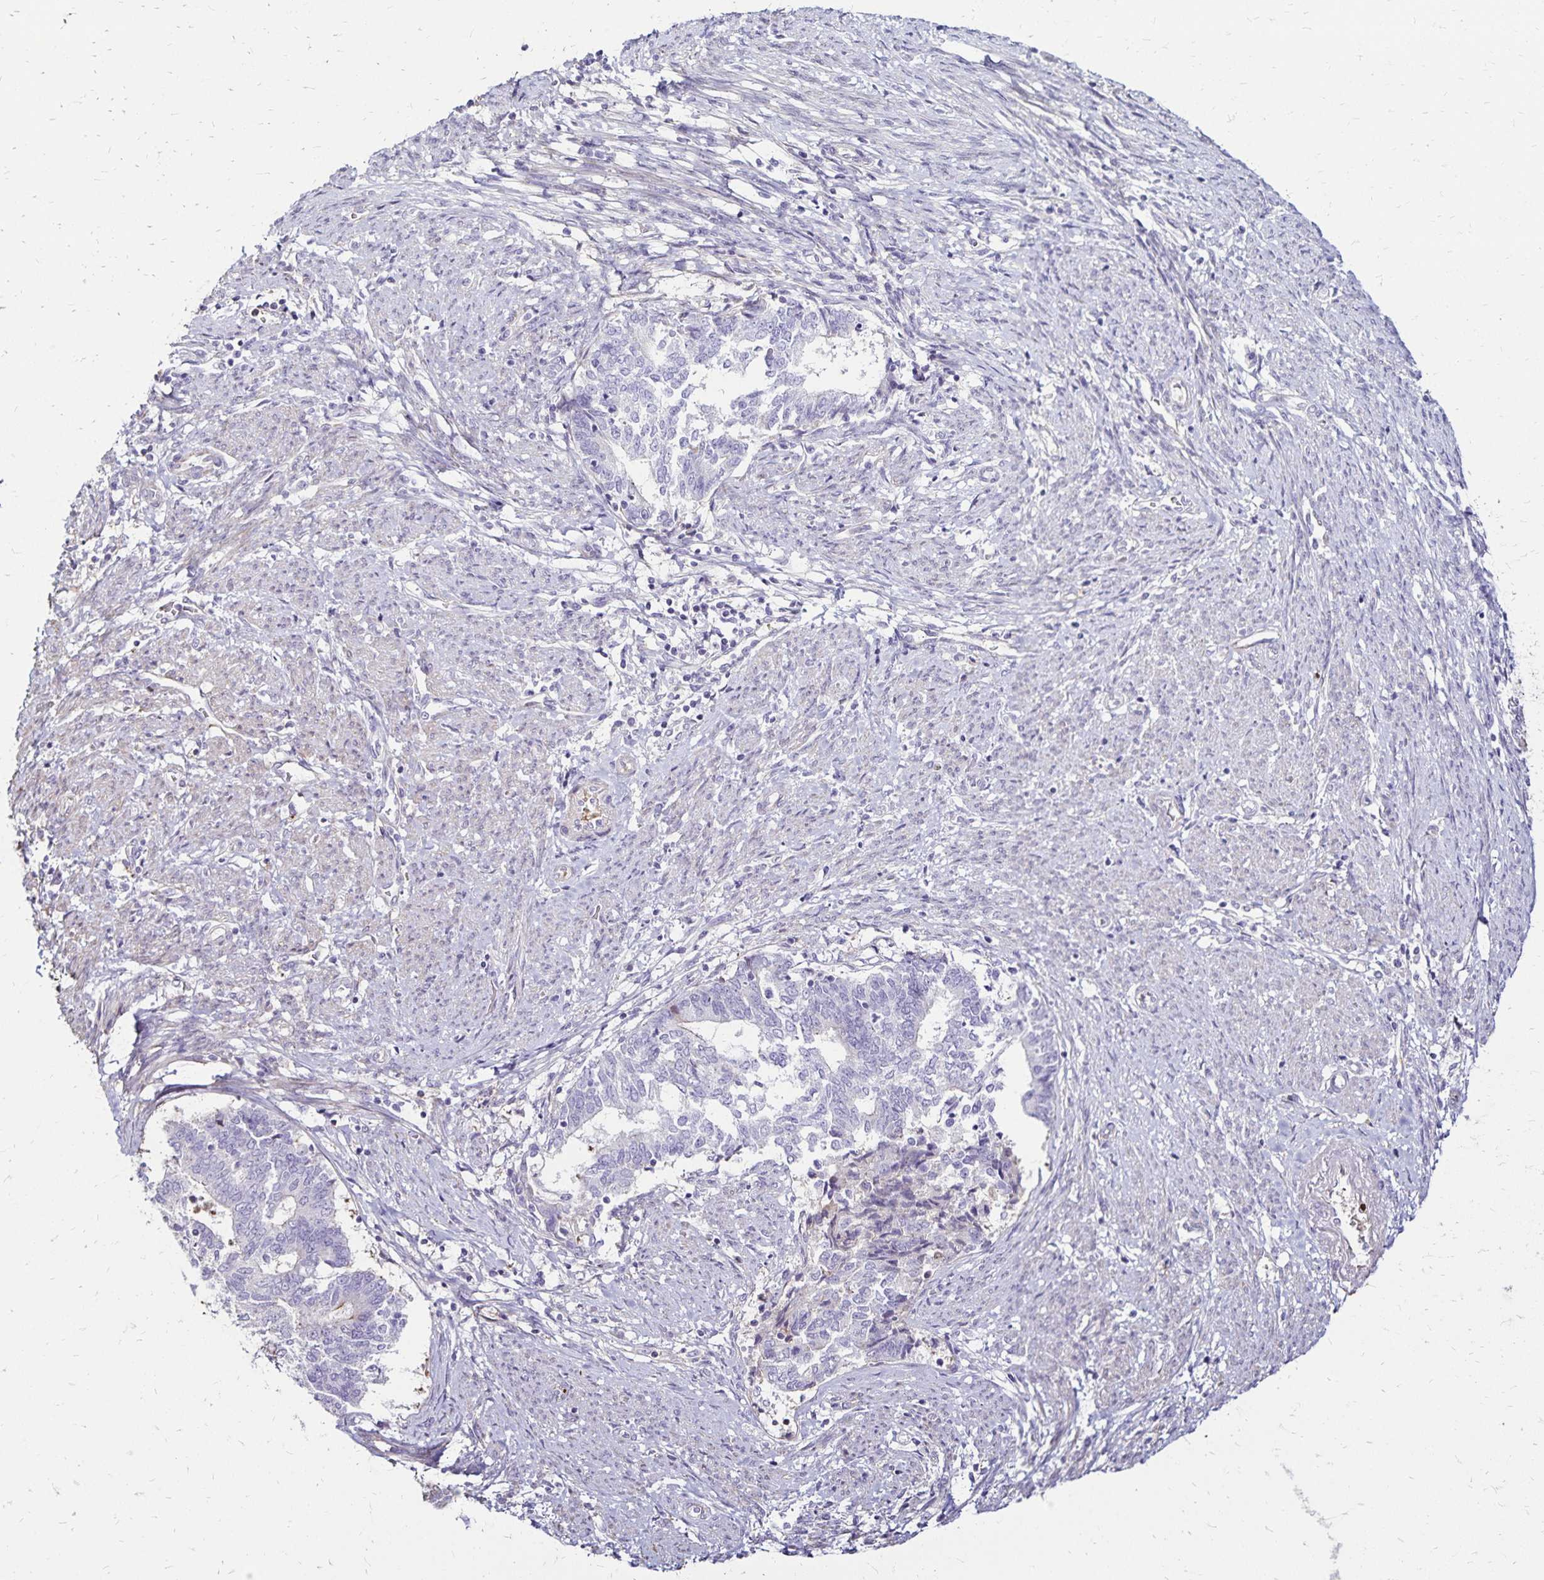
{"staining": {"intensity": "negative", "quantity": "none", "location": "none"}, "tissue": "endometrial cancer", "cell_type": "Tumor cells", "image_type": "cancer", "snomed": [{"axis": "morphology", "description": "Adenocarcinoma, NOS"}, {"axis": "topography", "description": "Endometrium"}], "caption": "DAB (3,3'-diaminobenzidine) immunohistochemical staining of human endometrial cancer (adenocarcinoma) exhibits no significant positivity in tumor cells.", "gene": "KISS1", "patient": {"sex": "female", "age": 65}}